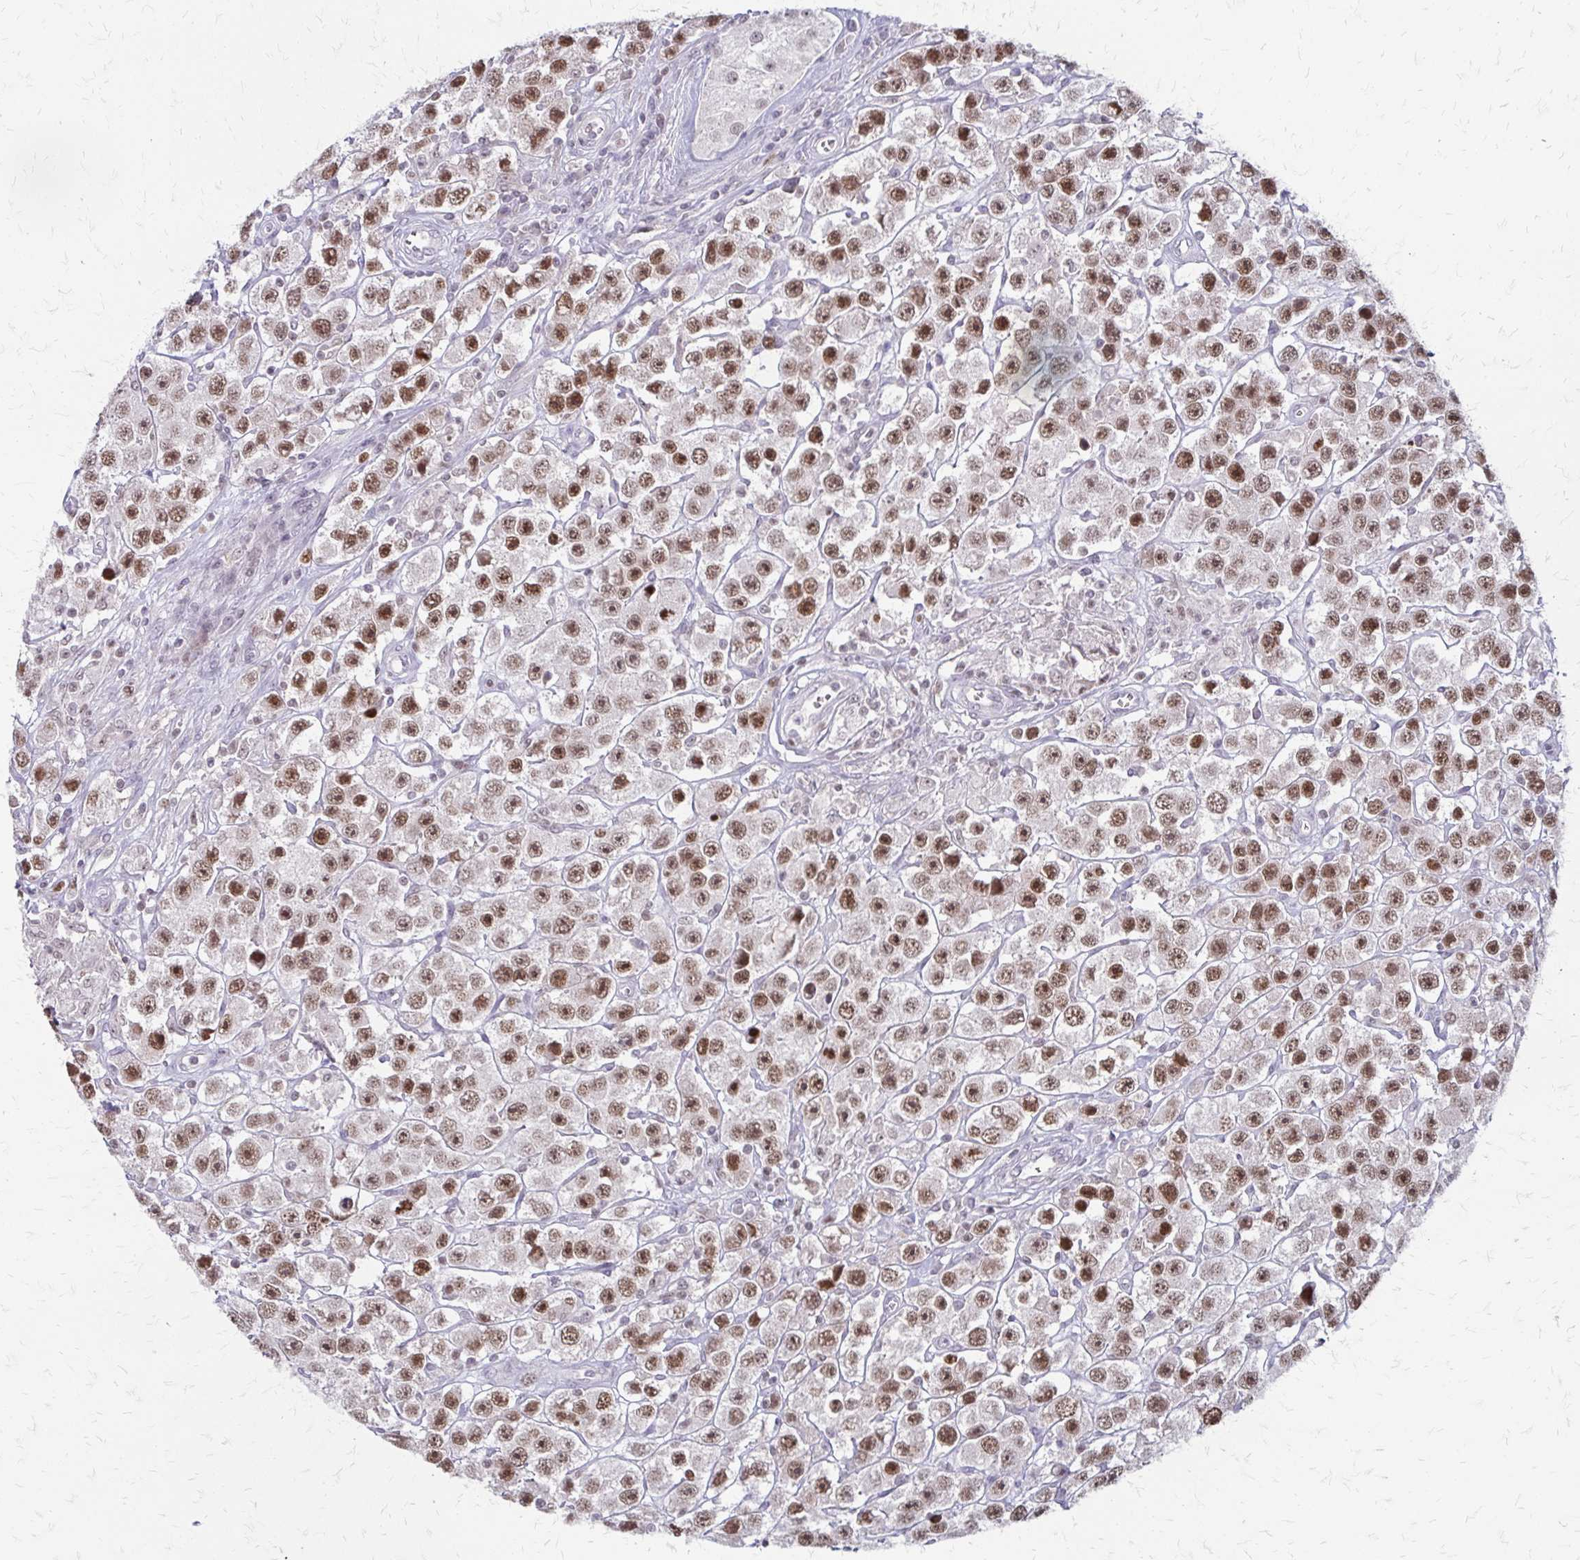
{"staining": {"intensity": "moderate", "quantity": ">75%", "location": "nuclear"}, "tissue": "testis cancer", "cell_type": "Tumor cells", "image_type": "cancer", "snomed": [{"axis": "morphology", "description": "Seminoma, NOS"}, {"axis": "topography", "description": "Testis"}], "caption": "Immunohistochemical staining of human testis cancer displays moderate nuclear protein expression in approximately >75% of tumor cells. The staining was performed using DAB, with brown indicating positive protein expression. Nuclei are stained blue with hematoxylin.", "gene": "EED", "patient": {"sex": "male", "age": 45}}